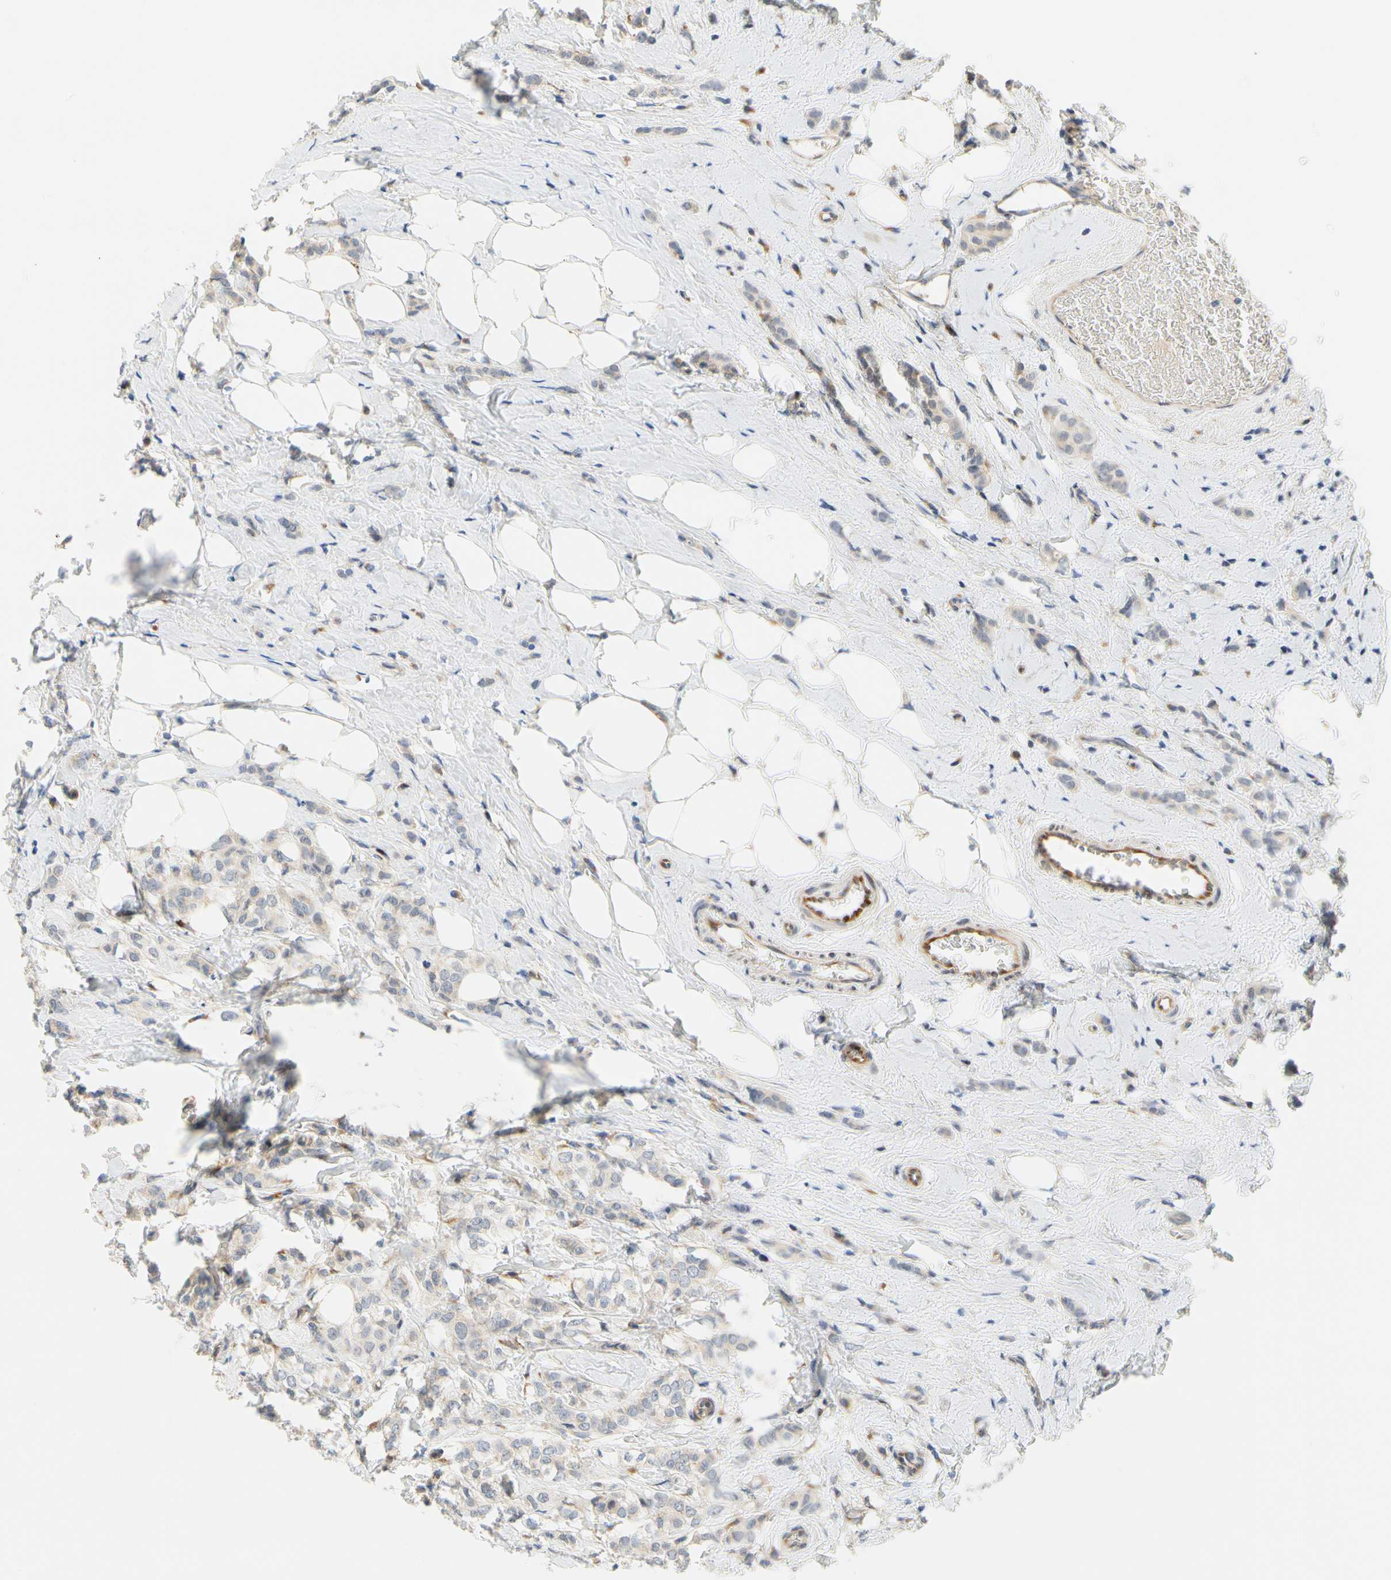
{"staining": {"intensity": "negative", "quantity": "none", "location": "none"}, "tissue": "breast cancer", "cell_type": "Tumor cells", "image_type": "cancer", "snomed": [{"axis": "morphology", "description": "Lobular carcinoma"}, {"axis": "topography", "description": "Breast"}], "caption": "This is an immunohistochemistry histopathology image of breast lobular carcinoma. There is no expression in tumor cells.", "gene": "ZNF236", "patient": {"sex": "female", "age": 60}}